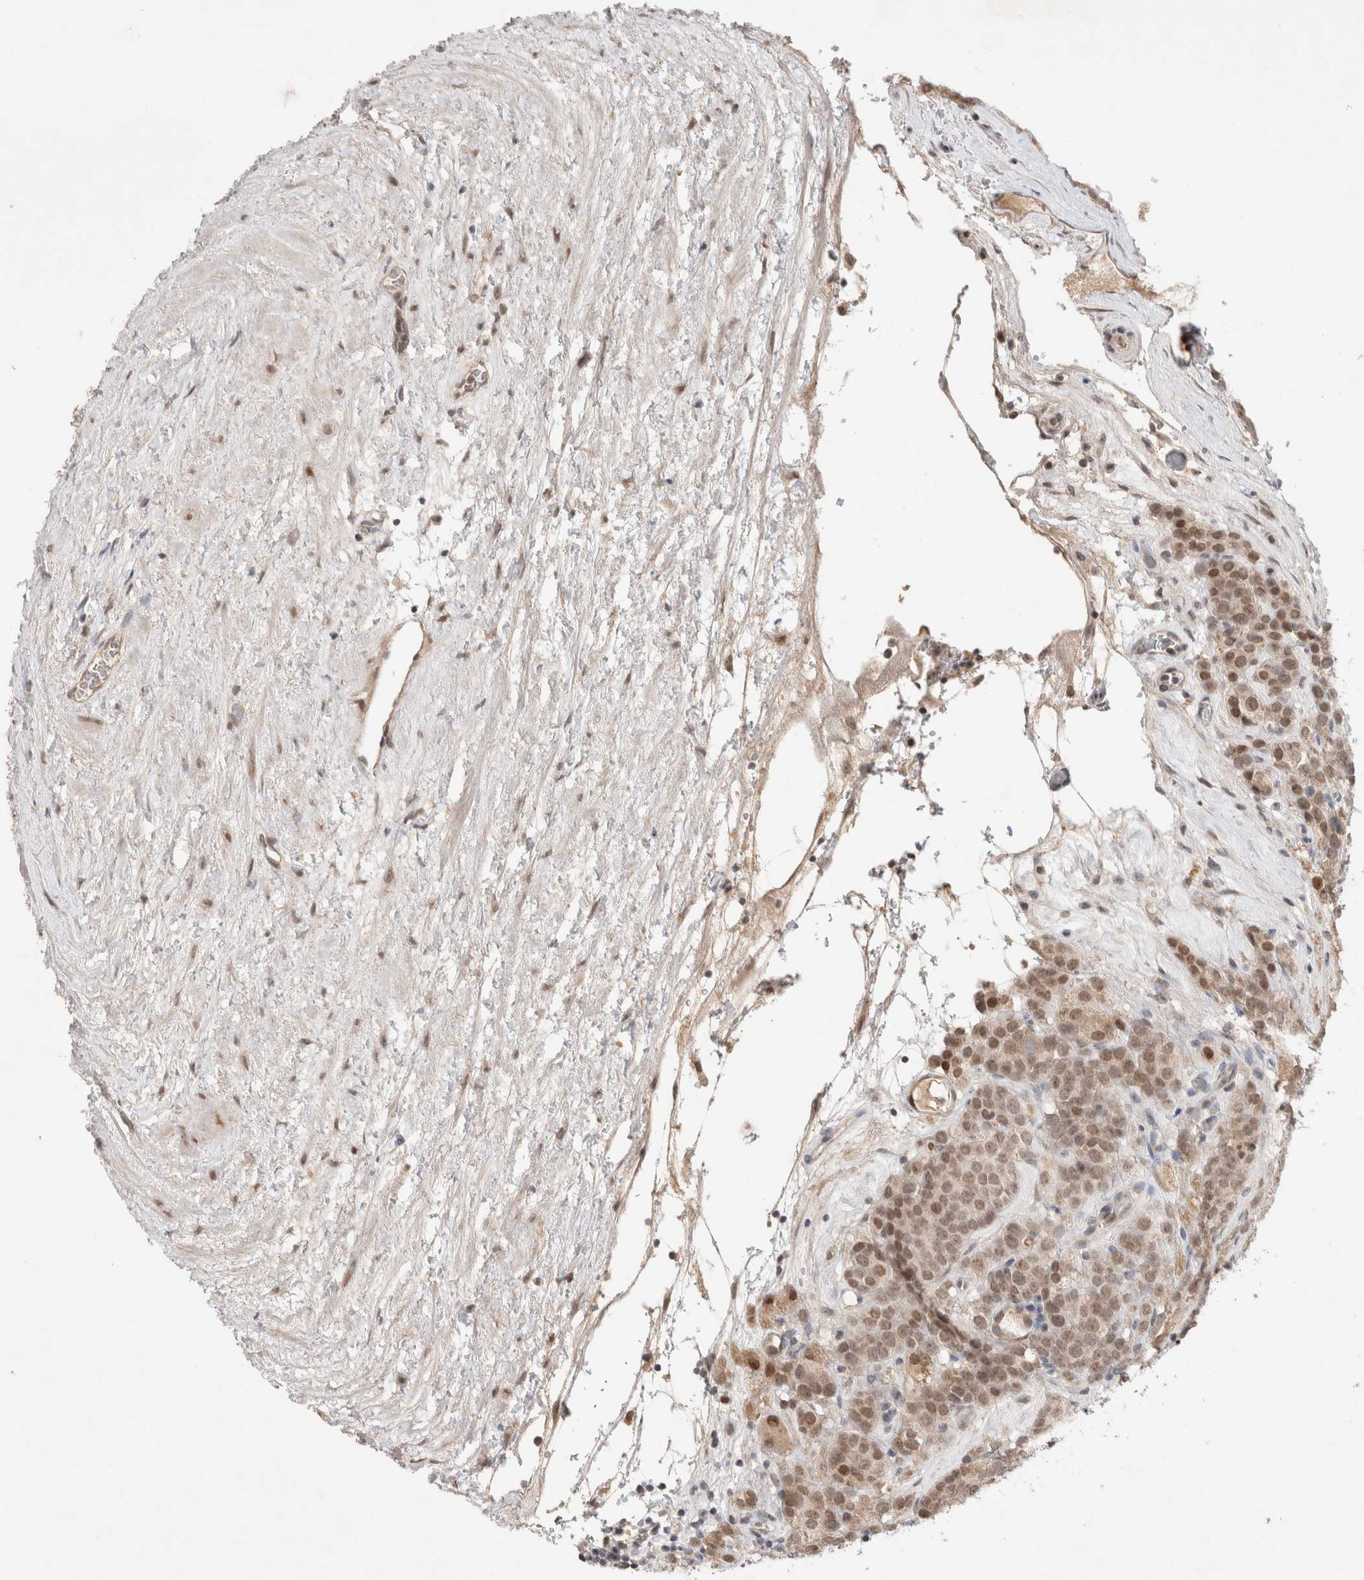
{"staining": {"intensity": "moderate", "quantity": ">75%", "location": "cytoplasmic/membranous,nuclear"}, "tissue": "testis cancer", "cell_type": "Tumor cells", "image_type": "cancer", "snomed": [{"axis": "morphology", "description": "Seminoma, NOS"}, {"axis": "topography", "description": "Testis"}], "caption": "Testis cancer (seminoma) stained for a protein shows moderate cytoplasmic/membranous and nuclear positivity in tumor cells.", "gene": "SYDE2", "patient": {"sex": "male", "age": 71}}